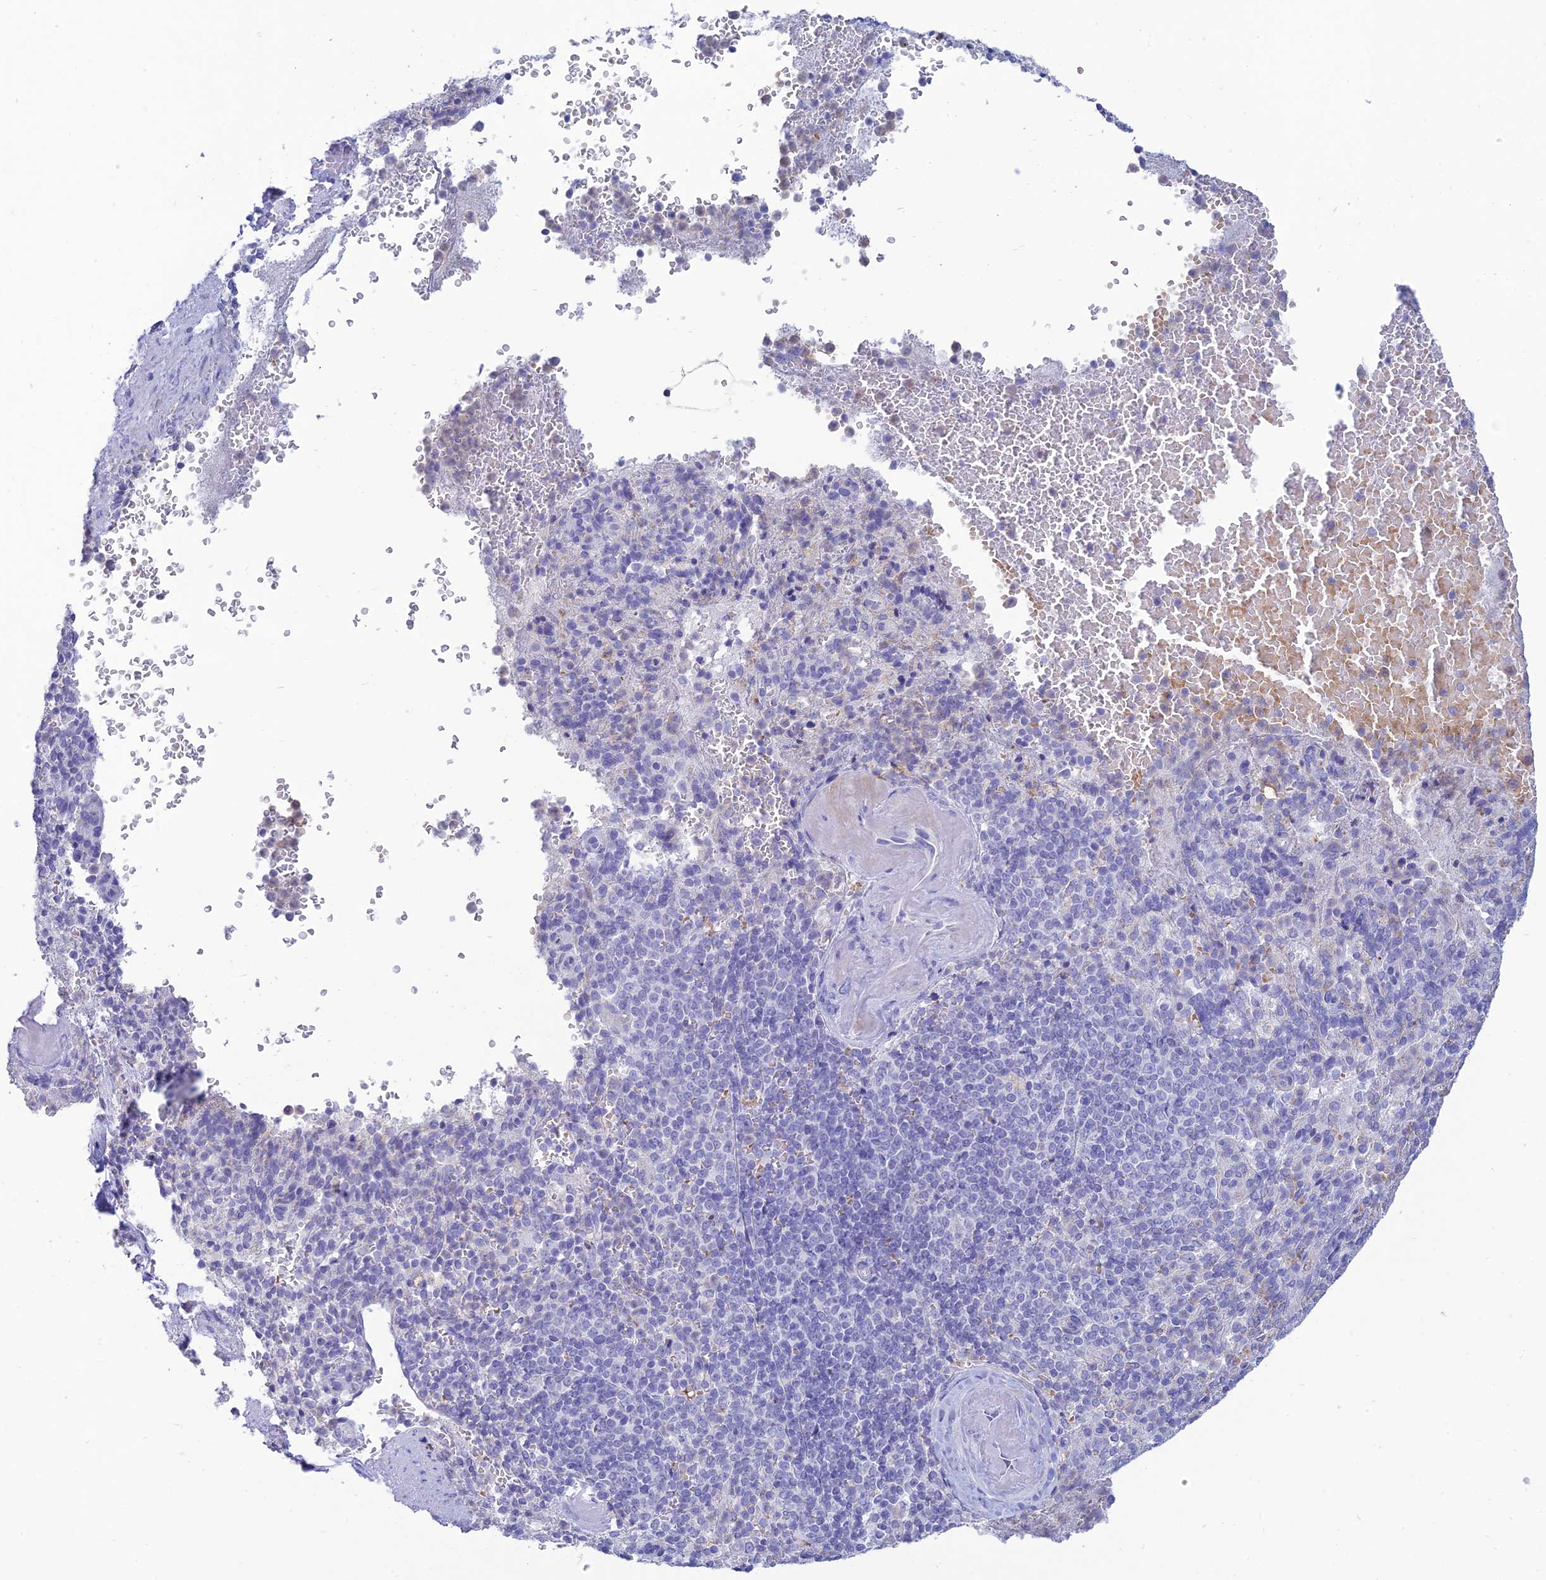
{"staining": {"intensity": "weak", "quantity": "<25%", "location": "cytoplasmic/membranous"}, "tissue": "spleen", "cell_type": "Cells in red pulp", "image_type": "normal", "snomed": [{"axis": "morphology", "description": "Normal tissue, NOS"}, {"axis": "topography", "description": "Spleen"}], "caption": "This is a photomicrograph of immunohistochemistry (IHC) staining of normal spleen, which shows no expression in cells in red pulp. The staining is performed using DAB brown chromogen with nuclei counter-stained in using hematoxylin.", "gene": "MAL2", "patient": {"sex": "female", "age": 74}}